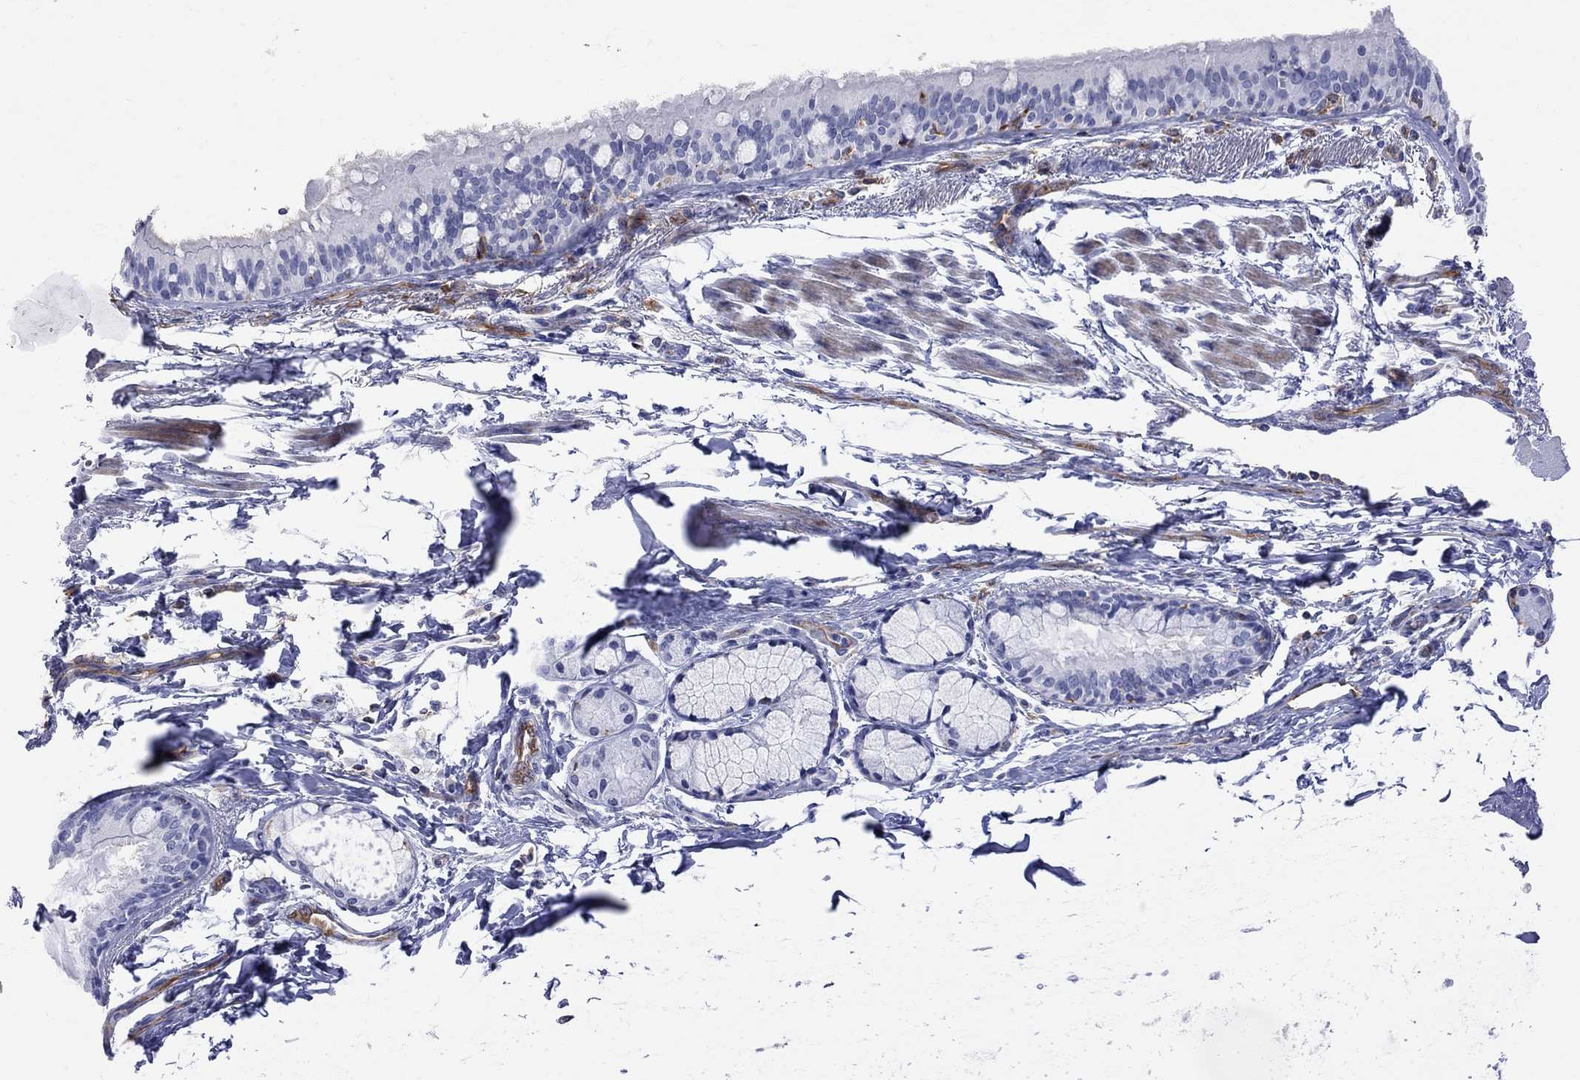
{"staining": {"intensity": "negative", "quantity": "none", "location": "none"}, "tissue": "bronchus", "cell_type": "Respiratory epithelial cells", "image_type": "normal", "snomed": [{"axis": "morphology", "description": "Normal tissue, NOS"}, {"axis": "morphology", "description": "Squamous cell carcinoma, NOS"}, {"axis": "topography", "description": "Bronchus"}, {"axis": "topography", "description": "Lung"}], "caption": "Human bronchus stained for a protein using IHC shows no positivity in respiratory epithelial cells.", "gene": "ABI3", "patient": {"sex": "male", "age": 69}}